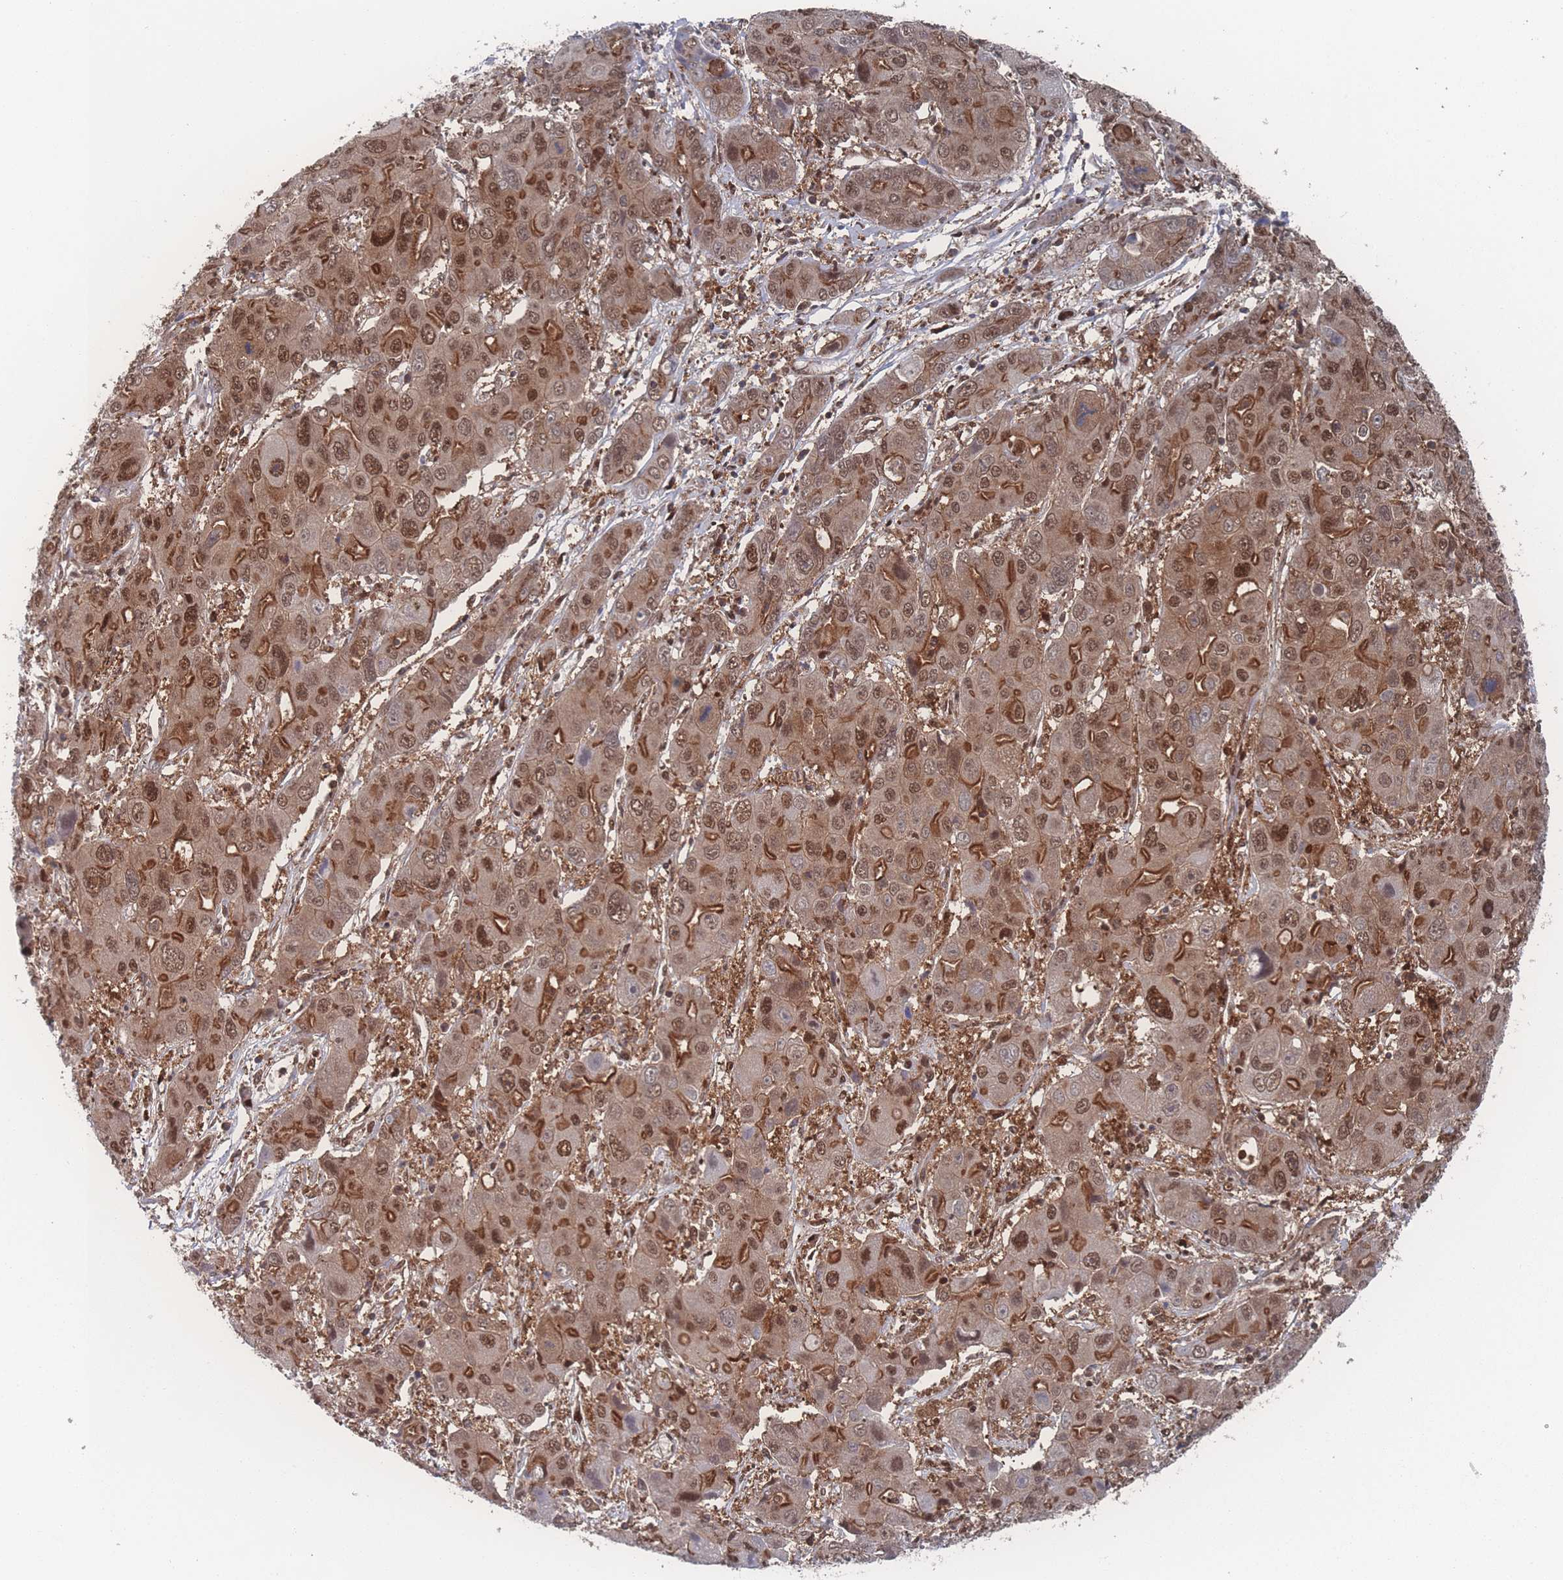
{"staining": {"intensity": "moderate", "quantity": ">75%", "location": "cytoplasmic/membranous,nuclear"}, "tissue": "liver cancer", "cell_type": "Tumor cells", "image_type": "cancer", "snomed": [{"axis": "morphology", "description": "Cholangiocarcinoma"}, {"axis": "topography", "description": "Liver"}], "caption": "Protein positivity by immunohistochemistry exhibits moderate cytoplasmic/membranous and nuclear expression in about >75% of tumor cells in liver cholangiocarcinoma. The staining was performed using DAB, with brown indicating positive protein expression. Nuclei are stained blue with hematoxylin.", "gene": "PSMA1", "patient": {"sex": "male", "age": 67}}